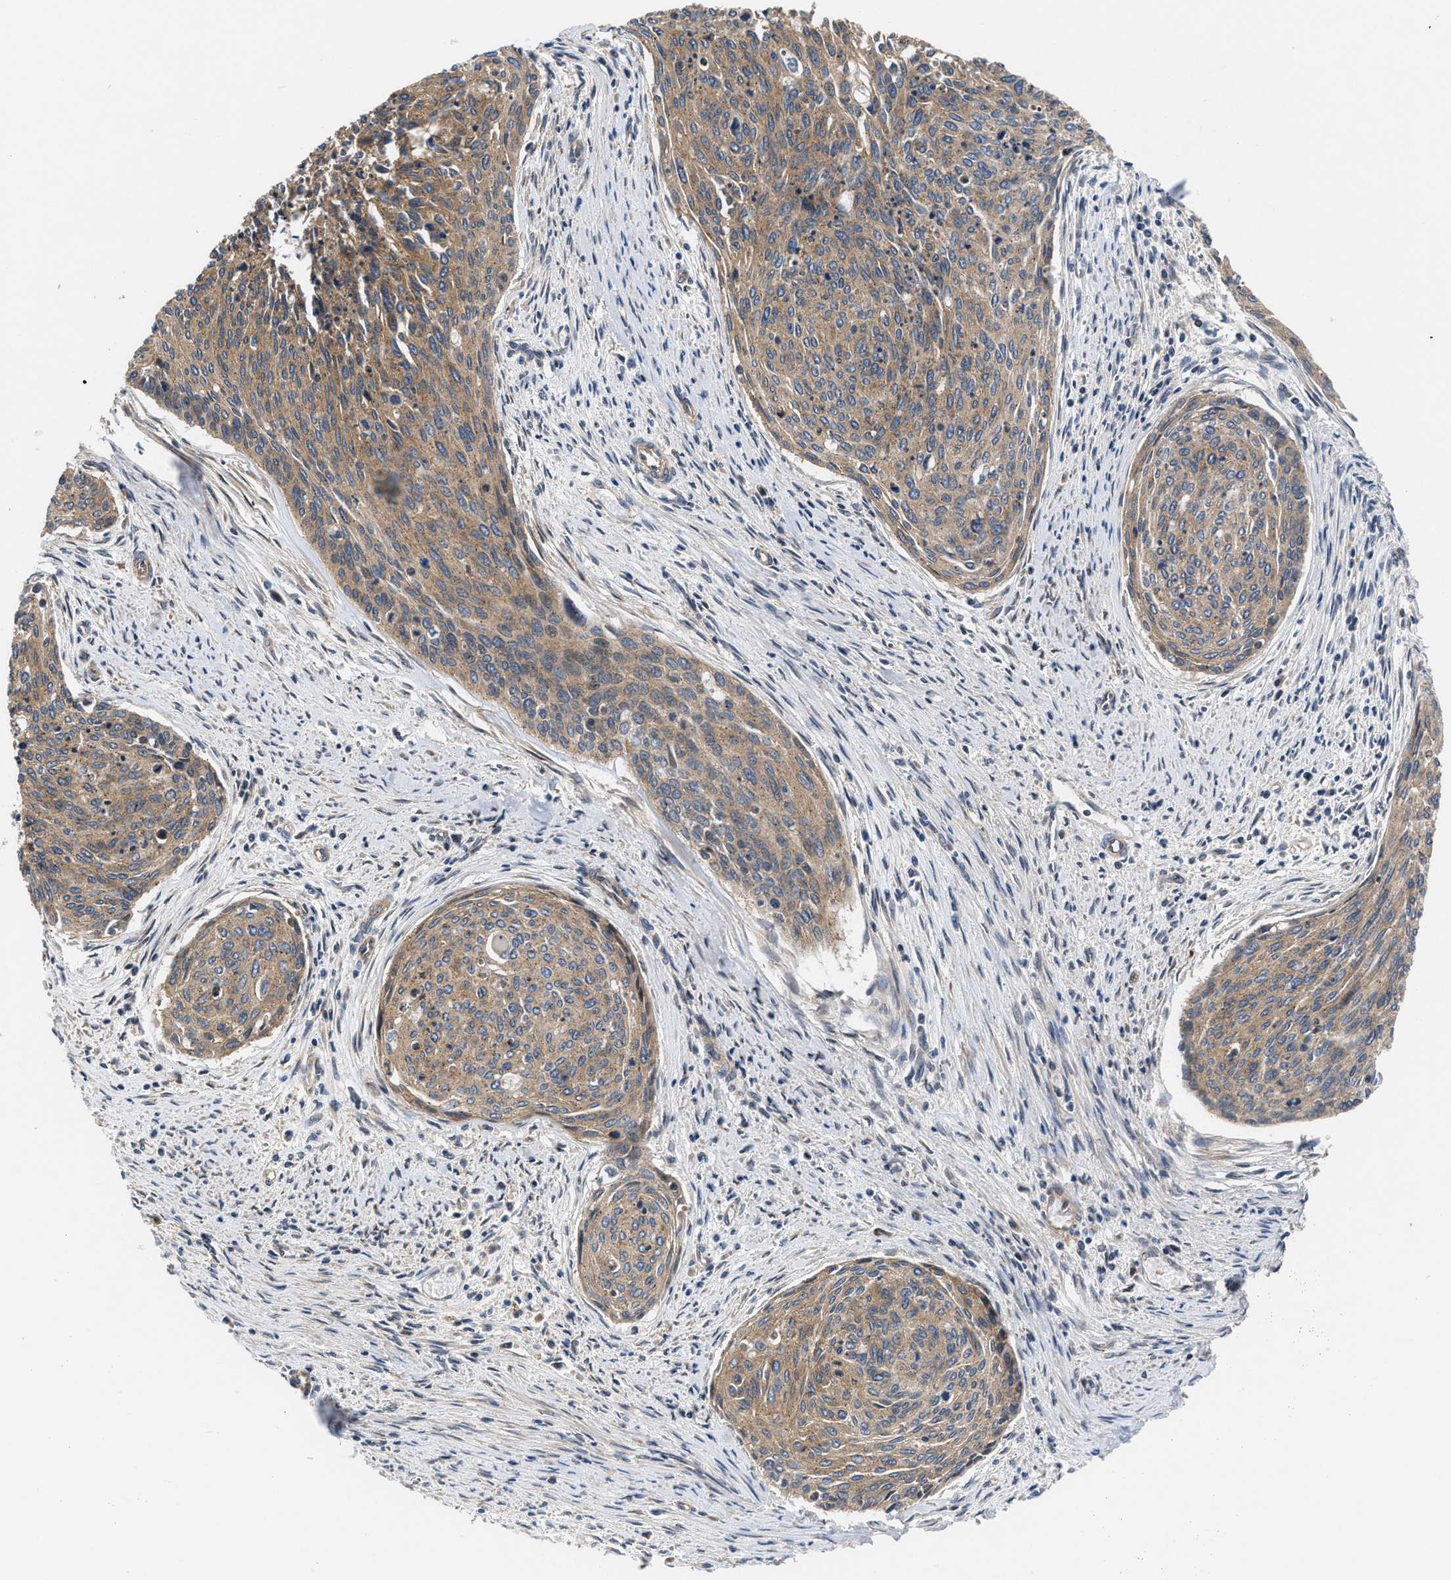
{"staining": {"intensity": "moderate", "quantity": ">75%", "location": "cytoplasmic/membranous"}, "tissue": "cervical cancer", "cell_type": "Tumor cells", "image_type": "cancer", "snomed": [{"axis": "morphology", "description": "Squamous cell carcinoma, NOS"}, {"axis": "topography", "description": "Cervix"}], "caption": "Immunohistochemical staining of cervical squamous cell carcinoma demonstrates medium levels of moderate cytoplasmic/membranous protein expression in approximately >75% of tumor cells.", "gene": "CEP128", "patient": {"sex": "female", "age": 55}}